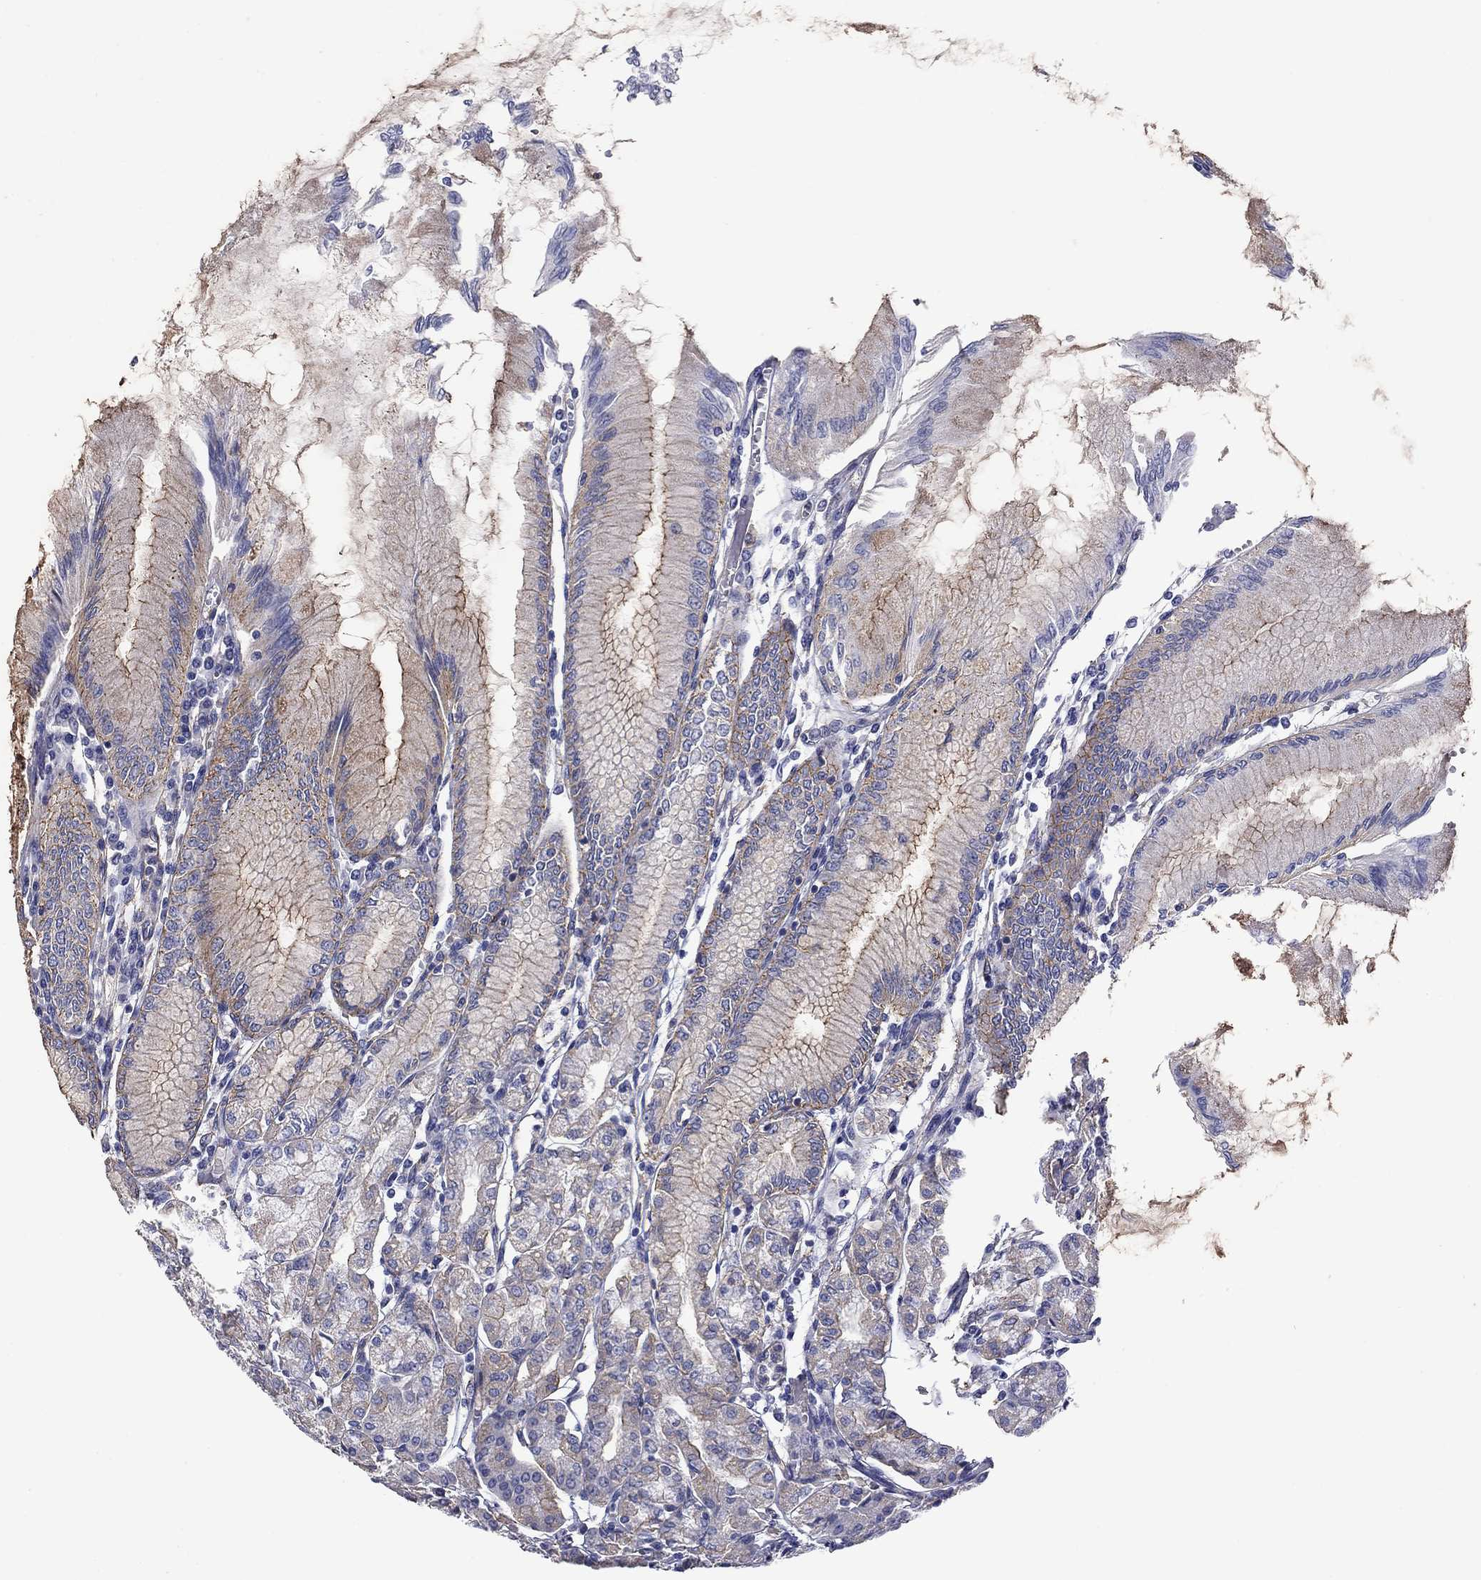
{"staining": {"intensity": "strong", "quantity": "<25%", "location": "cytoplasmic/membranous"}, "tissue": "stomach", "cell_type": "Glandular cells", "image_type": "normal", "snomed": [{"axis": "morphology", "description": "Normal tissue, NOS"}, {"axis": "topography", "description": "Skeletal muscle"}, {"axis": "topography", "description": "Stomach"}], "caption": "Brown immunohistochemical staining in benign stomach shows strong cytoplasmic/membranous expression in about <25% of glandular cells.", "gene": "TCHH", "patient": {"sex": "female", "age": 57}}